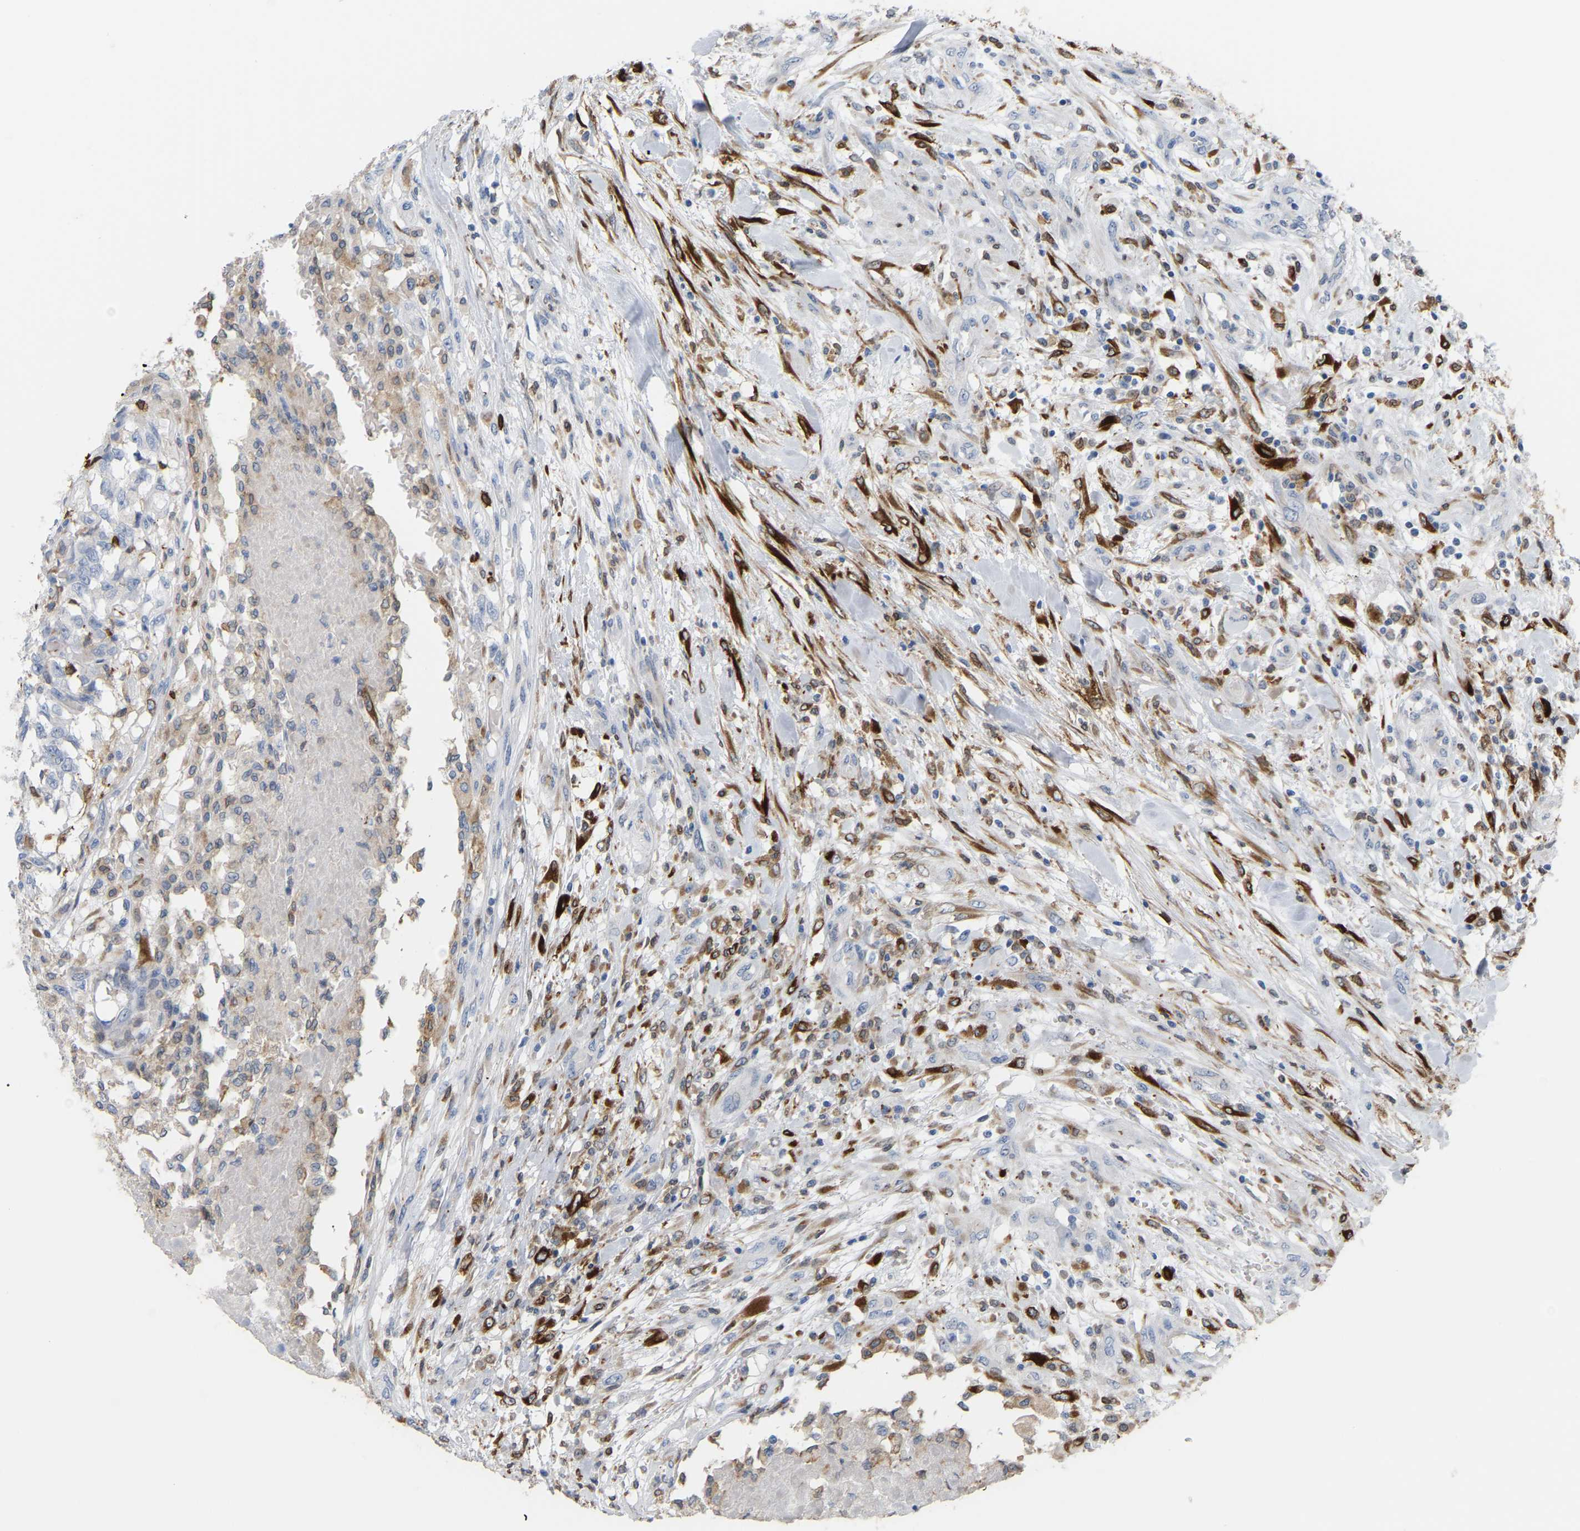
{"staining": {"intensity": "negative", "quantity": "none", "location": "none"}, "tissue": "testis cancer", "cell_type": "Tumor cells", "image_type": "cancer", "snomed": [{"axis": "morphology", "description": "Seminoma, NOS"}, {"axis": "topography", "description": "Testis"}], "caption": "Immunohistochemistry photomicrograph of neoplastic tissue: seminoma (testis) stained with DAB (3,3'-diaminobenzidine) demonstrates no significant protein expression in tumor cells. (Stains: DAB (3,3'-diaminobenzidine) IHC with hematoxylin counter stain, Microscopy: brightfield microscopy at high magnification).", "gene": "PTGS1", "patient": {"sex": "male", "age": 59}}